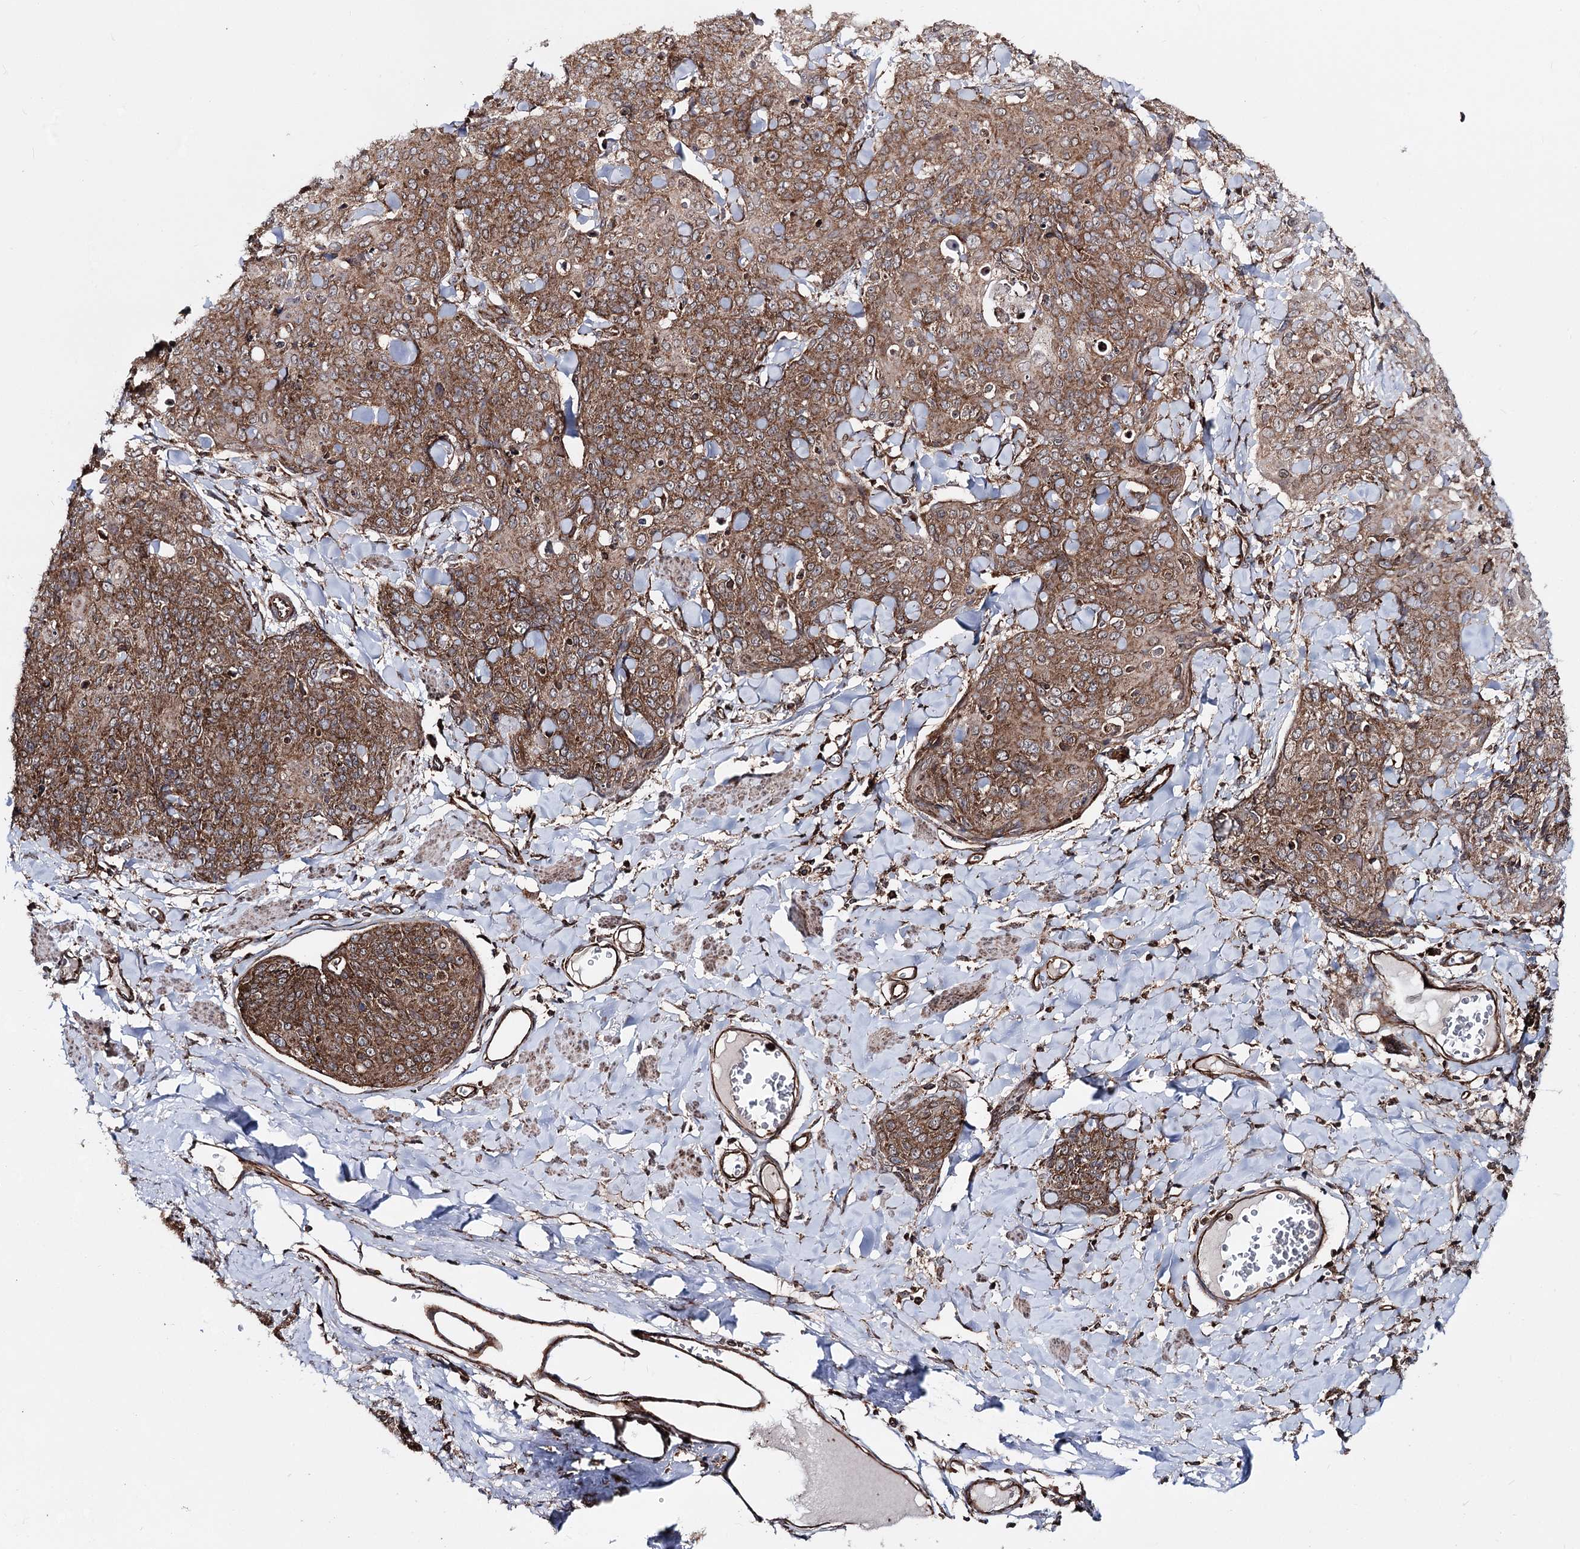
{"staining": {"intensity": "strong", "quantity": ">75%", "location": "cytoplasmic/membranous"}, "tissue": "skin cancer", "cell_type": "Tumor cells", "image_type": "cancer", "snomed": [{"axis": "morphology", "description": "Squamous cell carcinoma, NOS"}, {"axis": "topography", "description": "Skin"}, {"axis": "topography", "description": "Vulva"}], "caption": "The immunohistochemical stain shows strong cytoplasmic/membranous expression in tumor cells of skin cancer (squamous cell carcinoma) tissue. (brown staining indicates protein expression, while blue staining denotes nuclei).", "gene": "FGFR1OP2", "patient": {"sex": "female", "age": 85}}